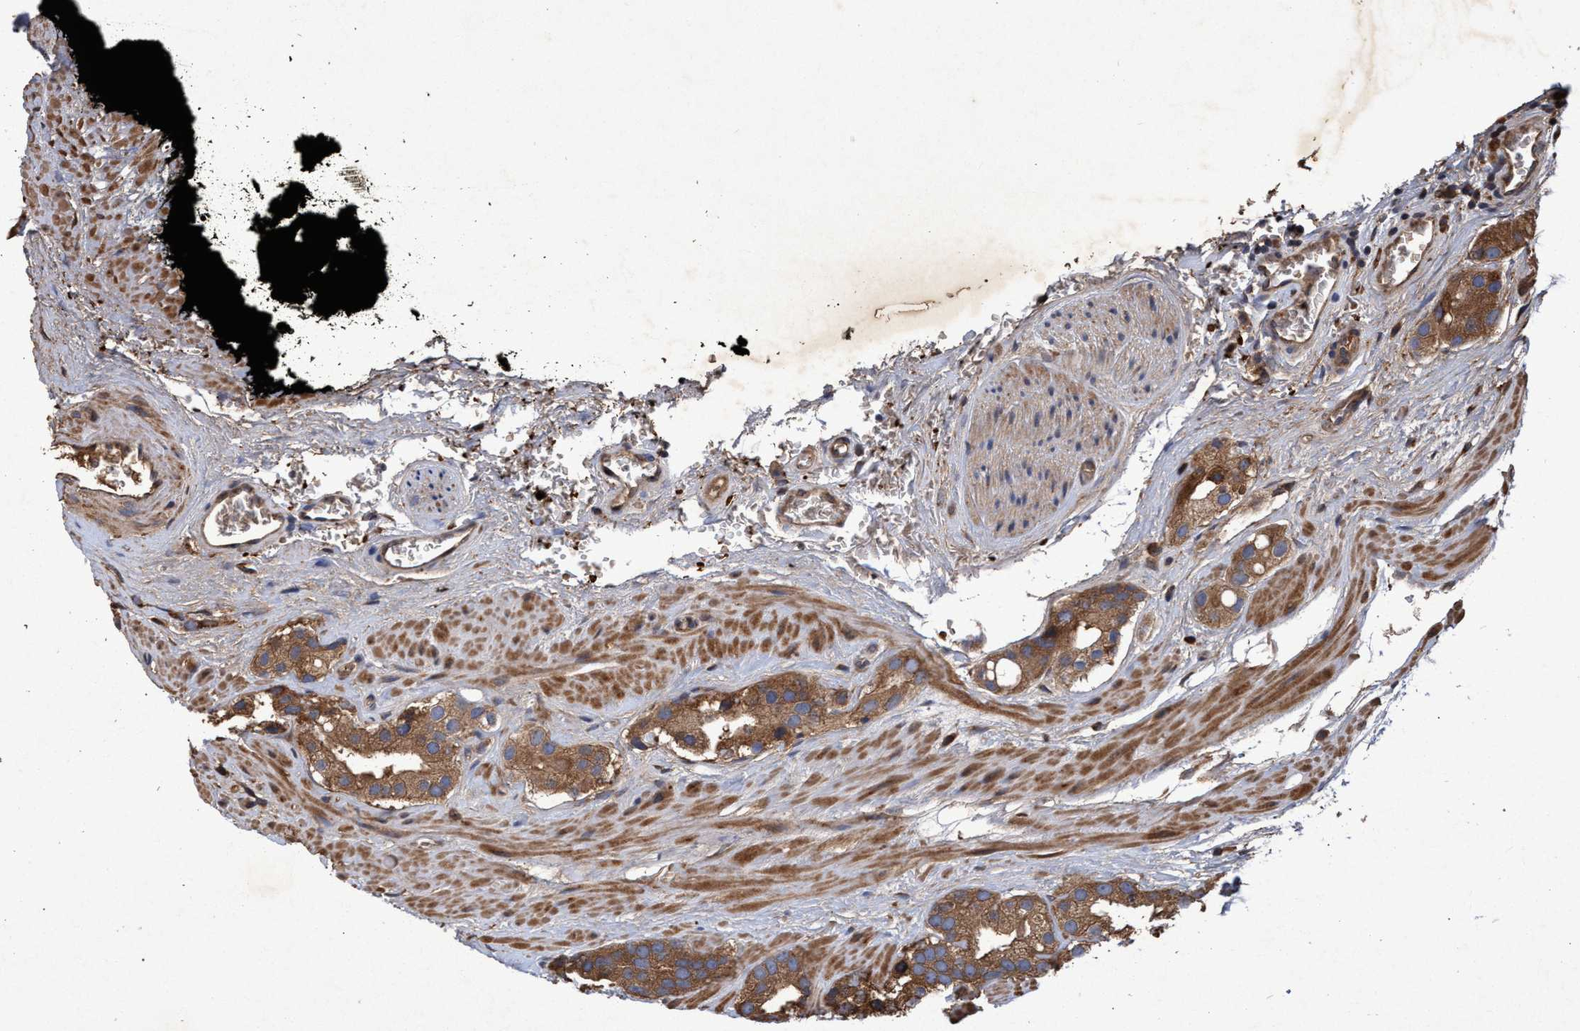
{"staining": {"intensity": "moderate", "quantity": ">75%", "location": "cytoplasmic/membranous"}, "tissue": "prostate cancer", "cell_type": "Tumor cells", "image_type": "cancer", "snomed": [{"axis": "morphology", "description": "Adenocarcinoma, High grade"}, {"axis": "topography", "description": "Prostate"}], "caption": "Brown immunohistochemical staining in human prostate high-grade adenocarcinoma shows moderate cytoplasmic/membranous expression in approximately >75% of tumor cells.", "gene": "CHMP6", "patient": {"sex": "male", "age": 63}}